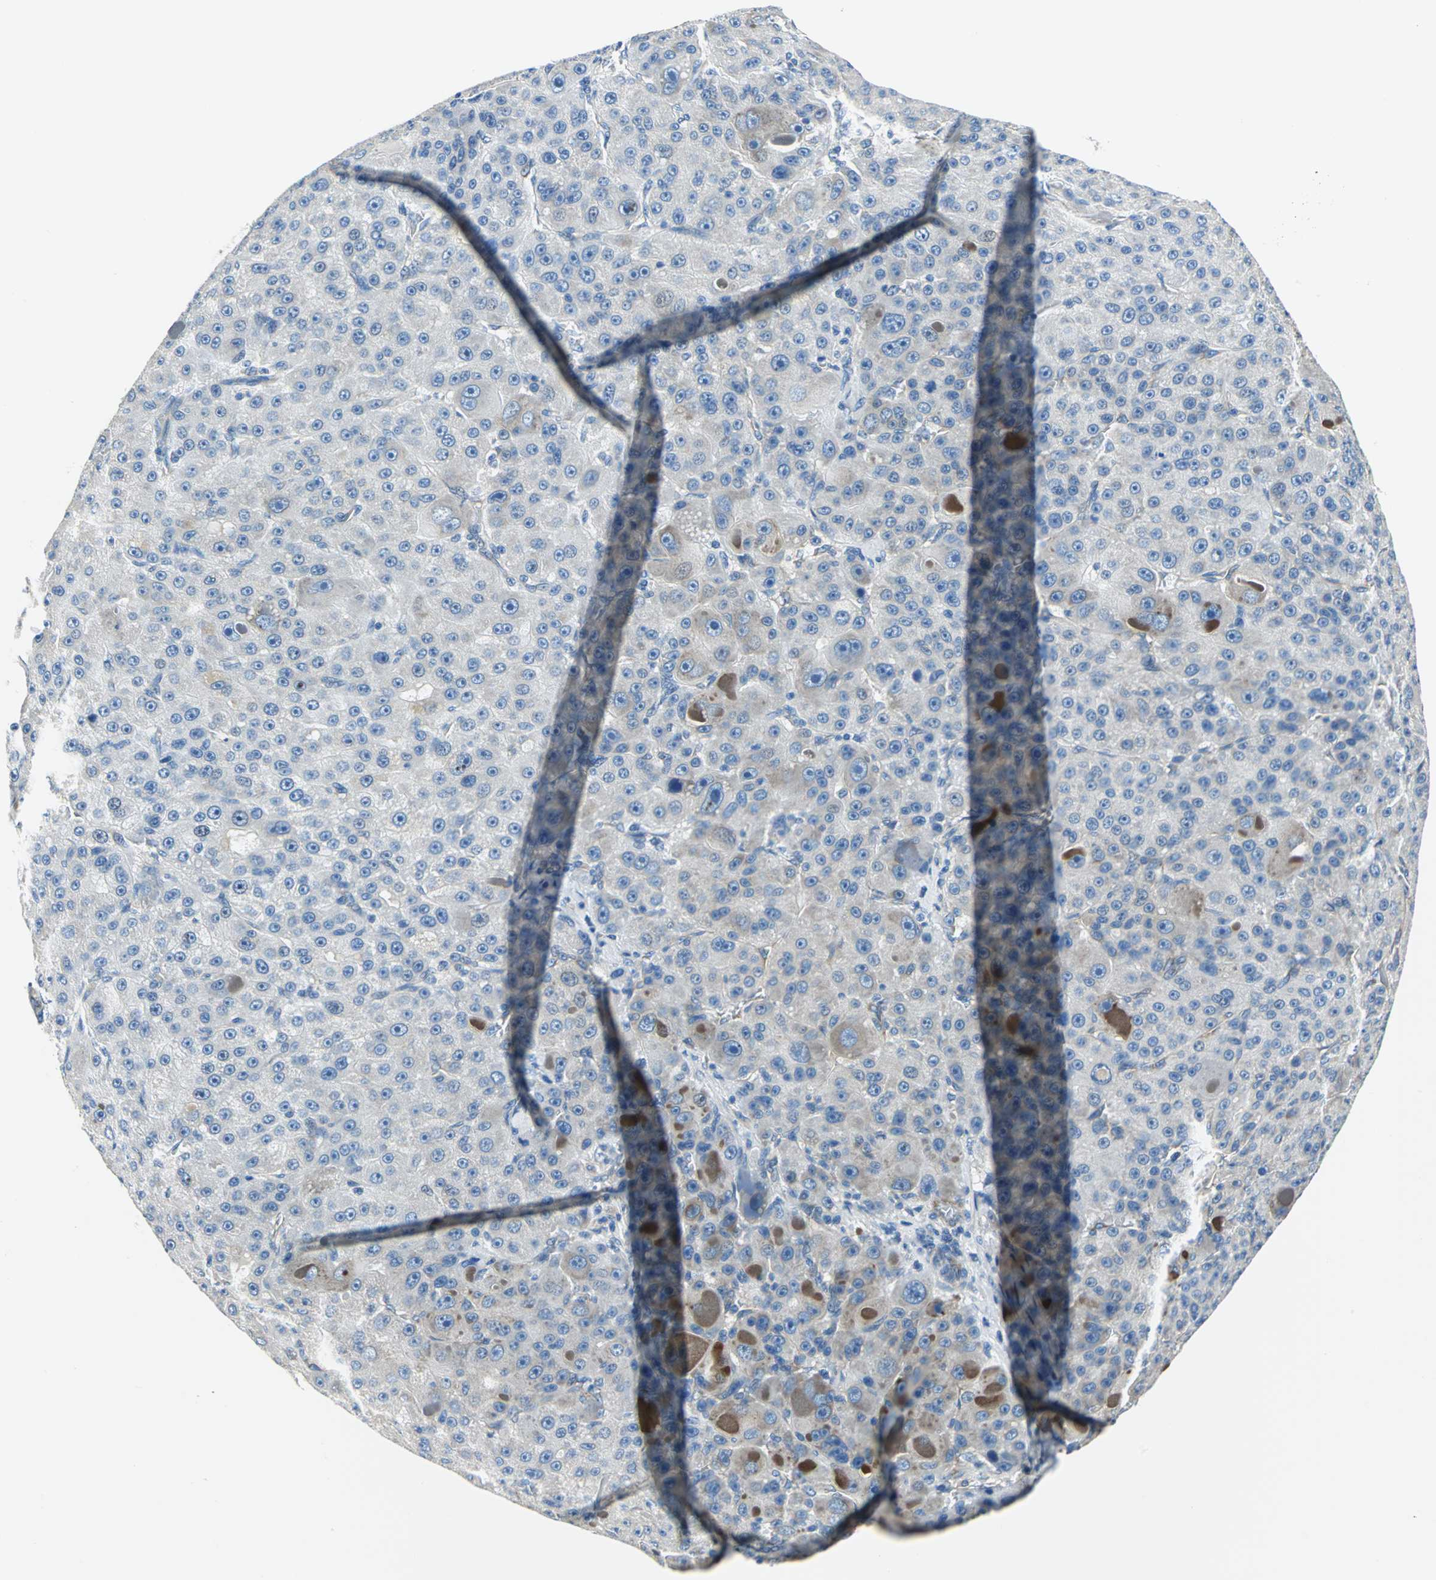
{"staining": {"intensity": "weak", "quantity": "<25%", "location": "cytoplasmic/membranous"}, "tissue": "liver cancer", "cell_type": "Tumor cells", "image_type": "cancer", "snomed": [{"axis": "morphology", "description": "Carcinoma, Hepatocellular, NOS"}, {"axis": "topography", "description": "Liver"}], "caption": "This is an immunohistochemistry (IHC) micrograph of human liver hepatocellular carcinoma. There is no positivity in tumor cells.", "gene": "TRIM25", "patient": {"sex": "male", "age": 76}}